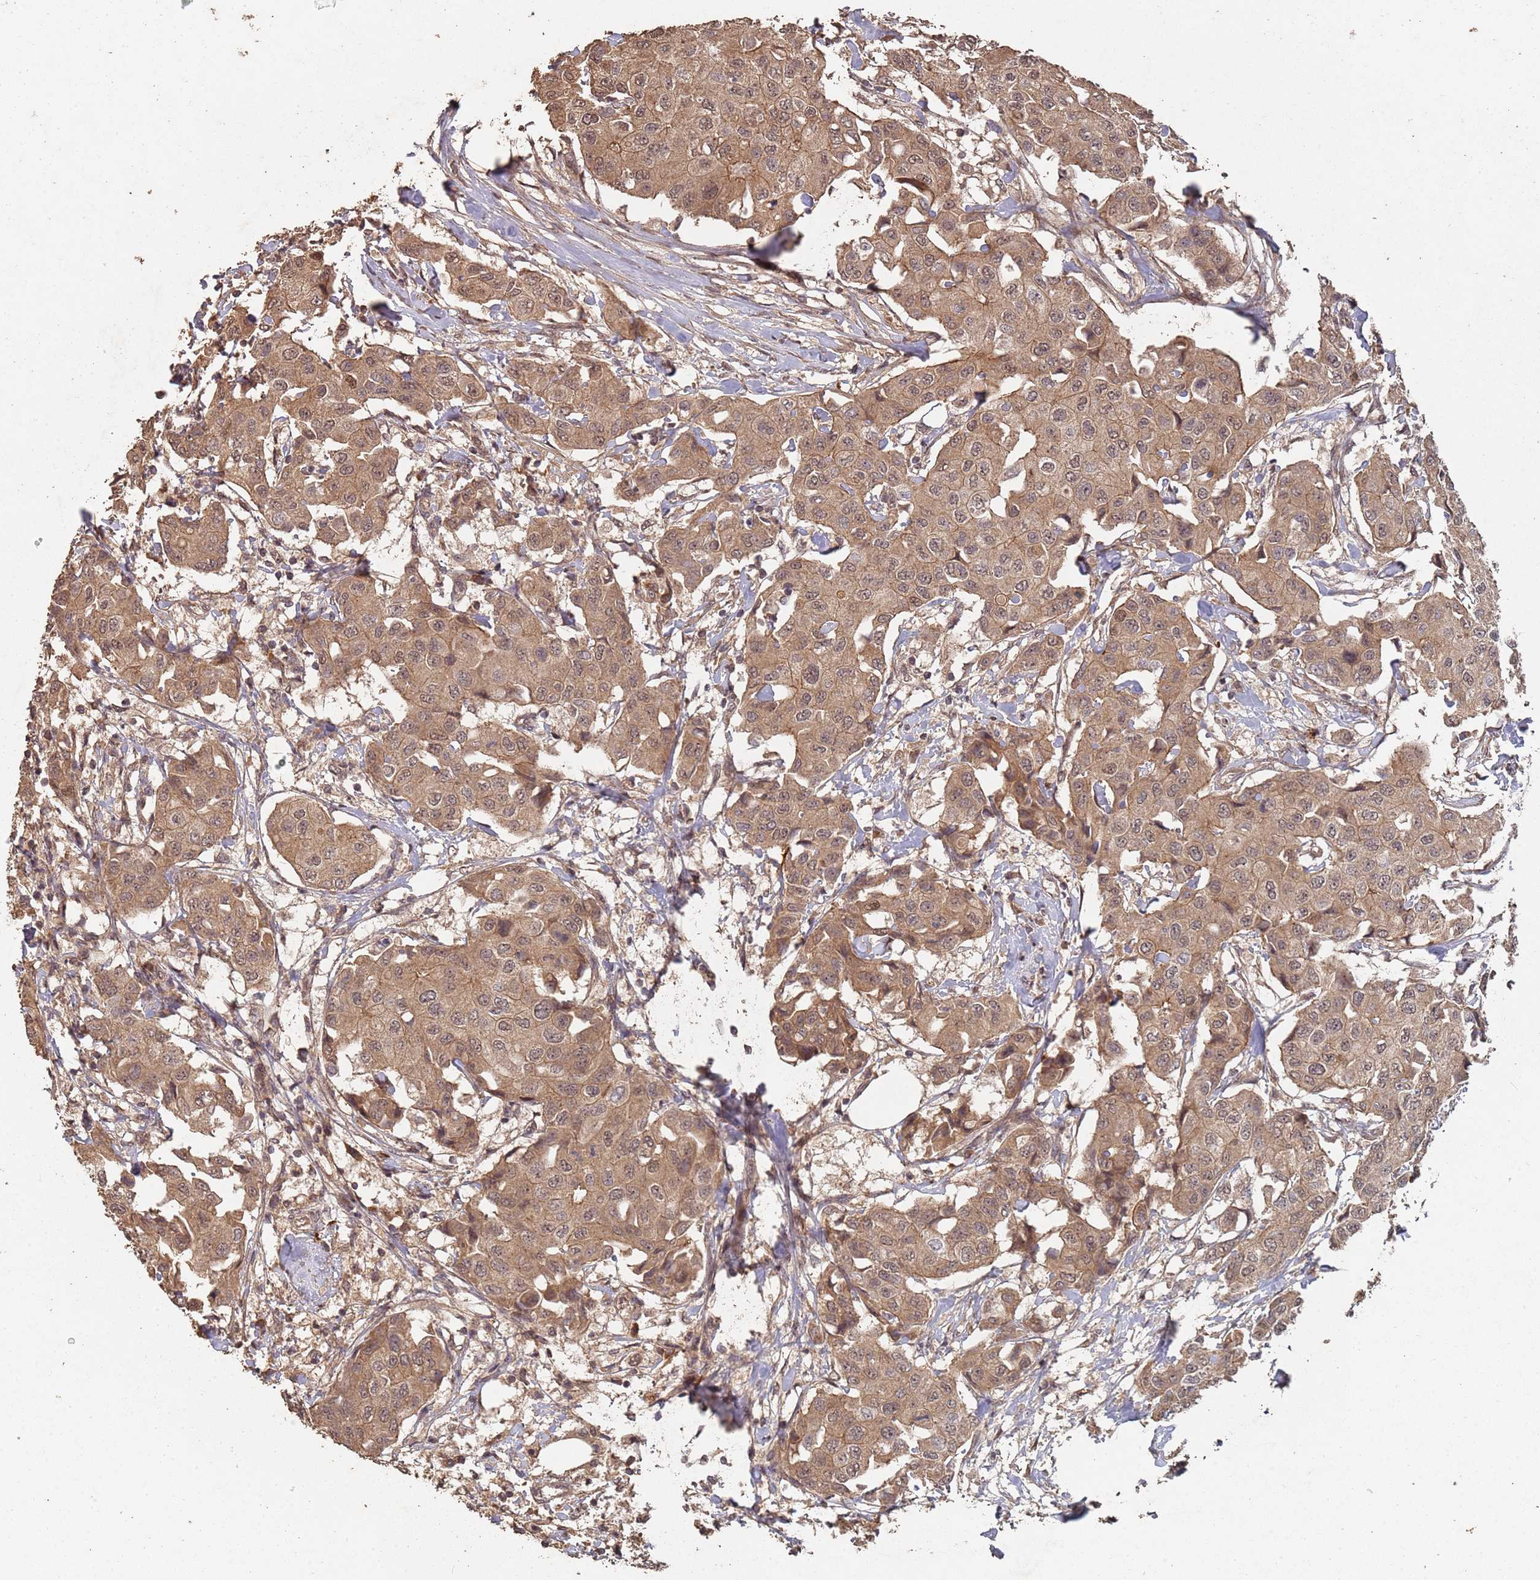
{"staining": {"intensity": "moderate", "quantity": ">75%", "location": "cytoplasmic/membranous,nuclear"}, "tissue": "breast cancer", "cell_type": "Tumor cells", "image_type": "cancer", "snomed": [{"axis": "morphology", "description": "Duct carcinoma"}, {"axis": "topography", "description": "Breast"}, {"axis": "topography", "description": "Lymph node"}], "caption": "Immunohistochemical staining of human breast cancer (infiltrating ductal carcinoma) demonstrates medium levels of moderate cytoplasmic/membranous and nuclear protein expression in about >75% of tumor cells. (Brightfield microscopy of DAB IHC at high magnification).", "gene": "FRAT1", "patient": {"sex": "female", "age": 80}}